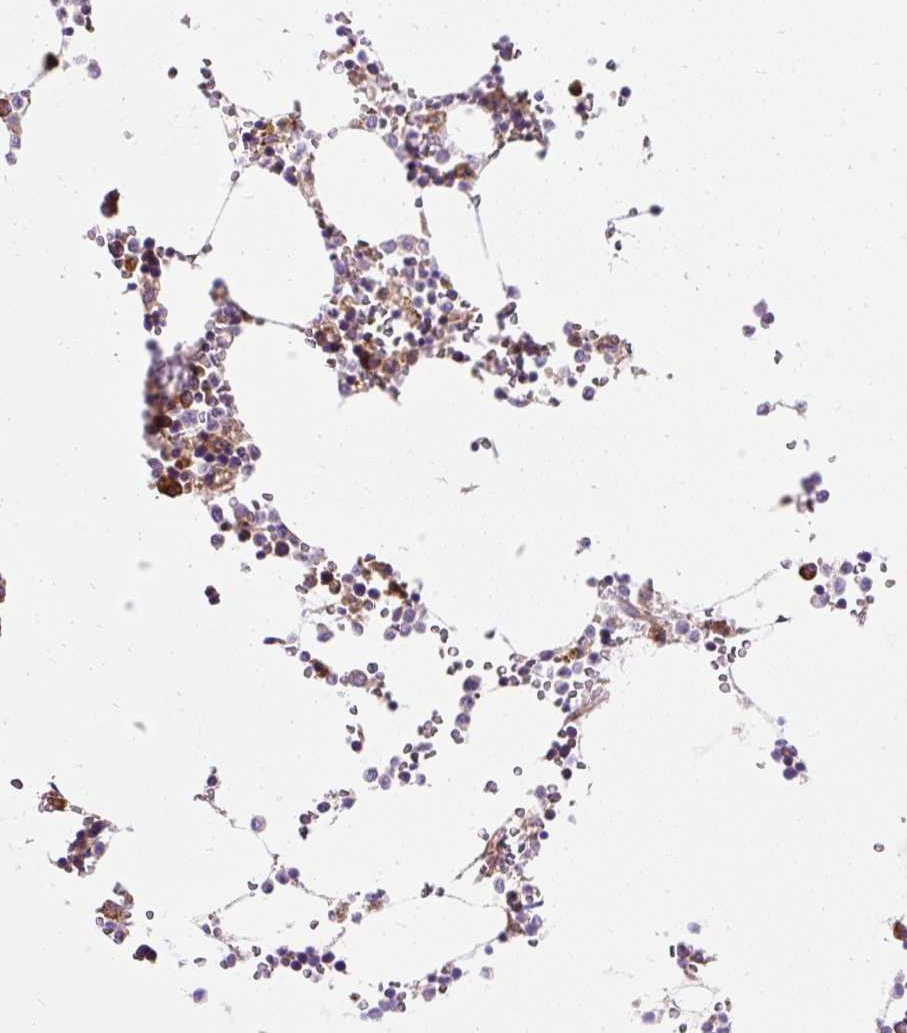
{"staining": {"intensity": "strong", "quantity": "<25%", "location": "cytoplasmic/membranous"}, "tissue": "bone marrow", "cell_type": "Hematopoietic cells", "image_type": "normal", "snomed": [{"axis": "morphology", "description": "Normal tissue, NOS"}, {"axis": "topography", "description": "Bone marrow"}], "caption": "Protein staining of unremarkable bone marrow shows strong cytoplasmic/membranous staining in about <25% of hematopoietic cells. (IHC, brightfield microscopy, high magnification).", "gene": "RPS5", "patient": {"sex": "male", "age": 64}}